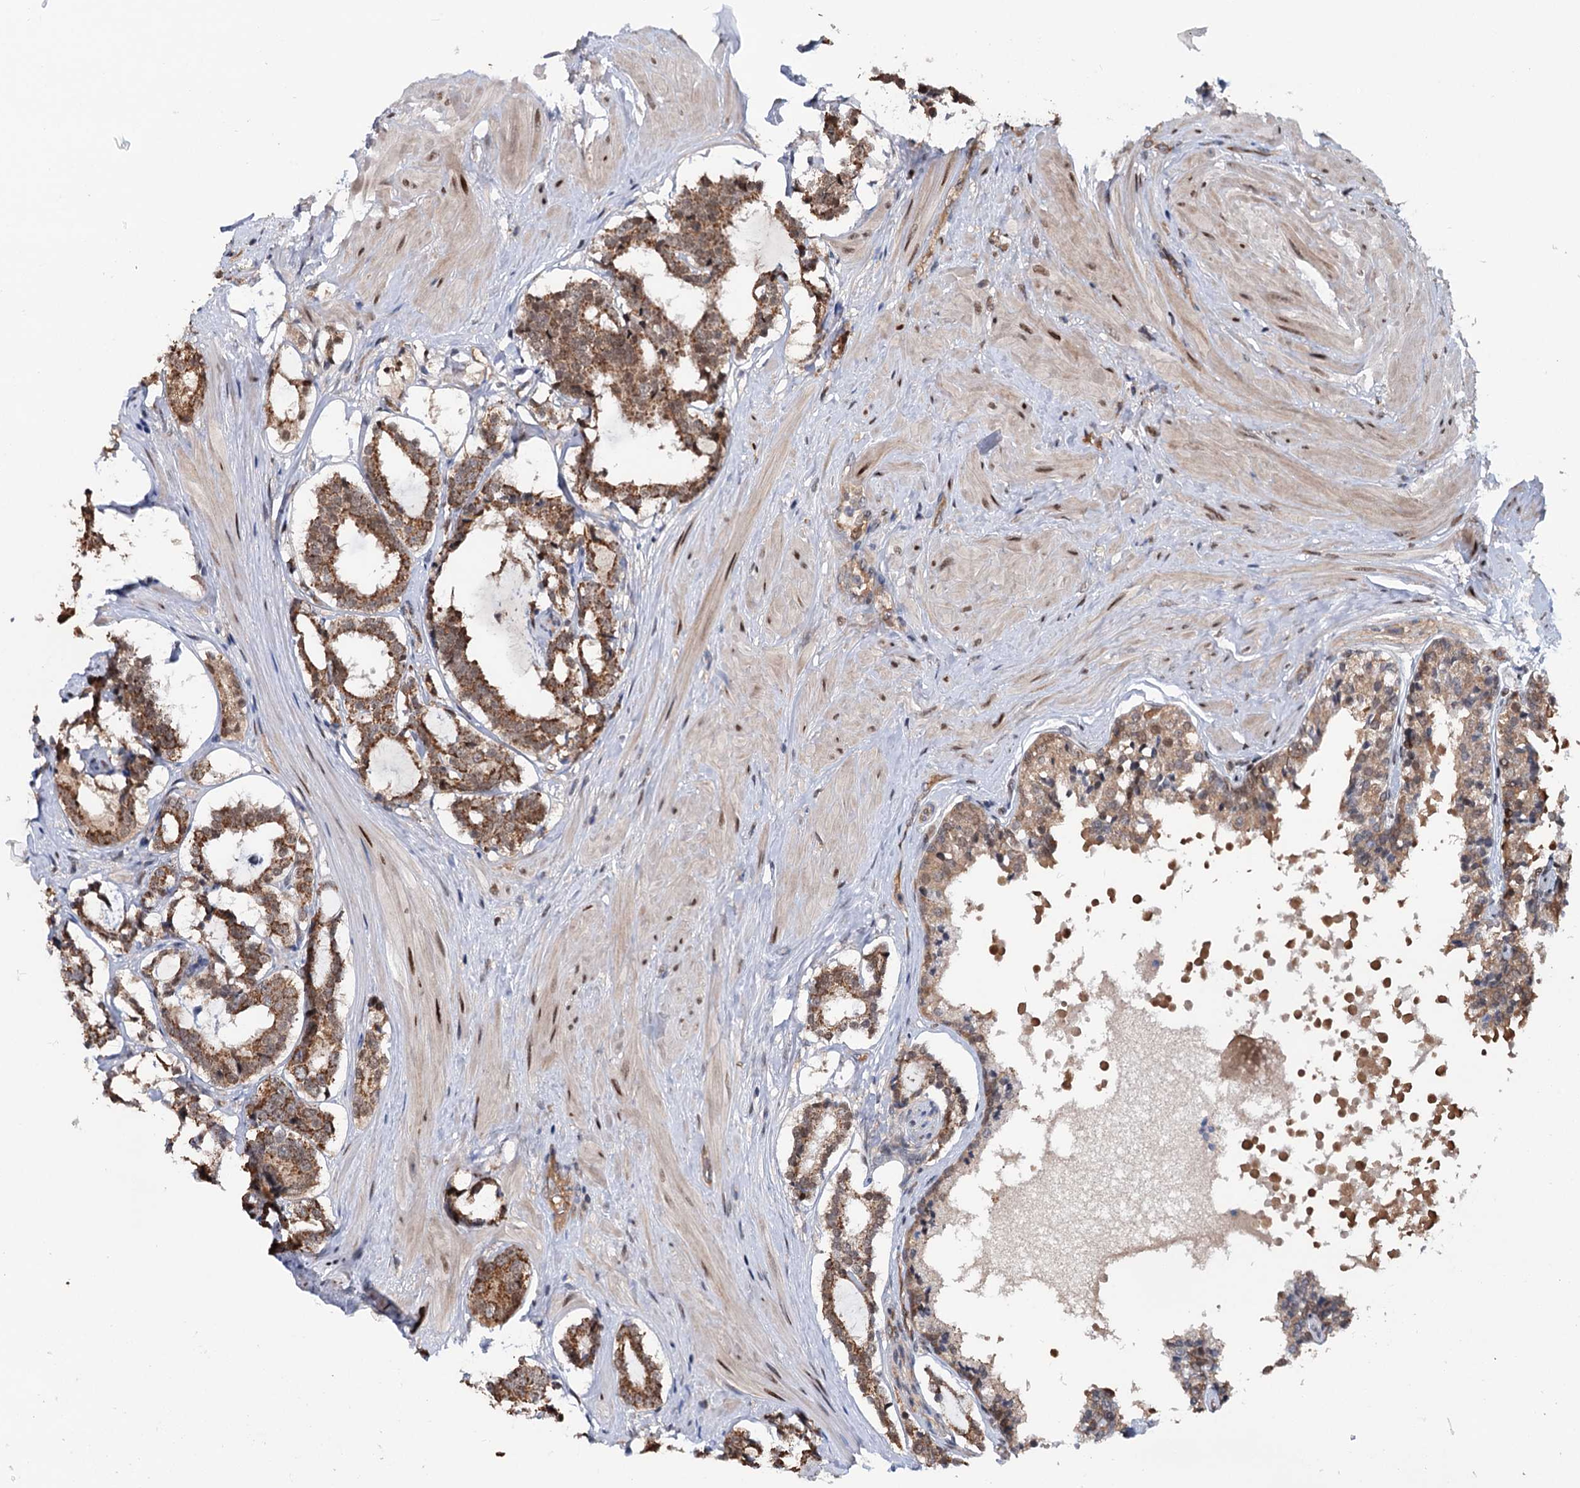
{"staining": {"intensity": "strong", "quantity": ">75%", "location": "cytoplasmic/membranous"}, "tissue": "prostate cancer", "cell_type": "Tumor cells", "image_type": "cancer", "snomed": [{"axis": "morphology", "description": "Adenocarcinoma, High grade"}, {"axis": "topography", "description": "Prostate"}], "caption": "Immunohistochemical staining of human high-grade adenocarcinoma (prostate) displays strong cytoplasmic/membranous protein expression in approximately >75% of tumor cells.", "gene": "NCAPD2", "patient": {"sex": "male", "age": 58}}